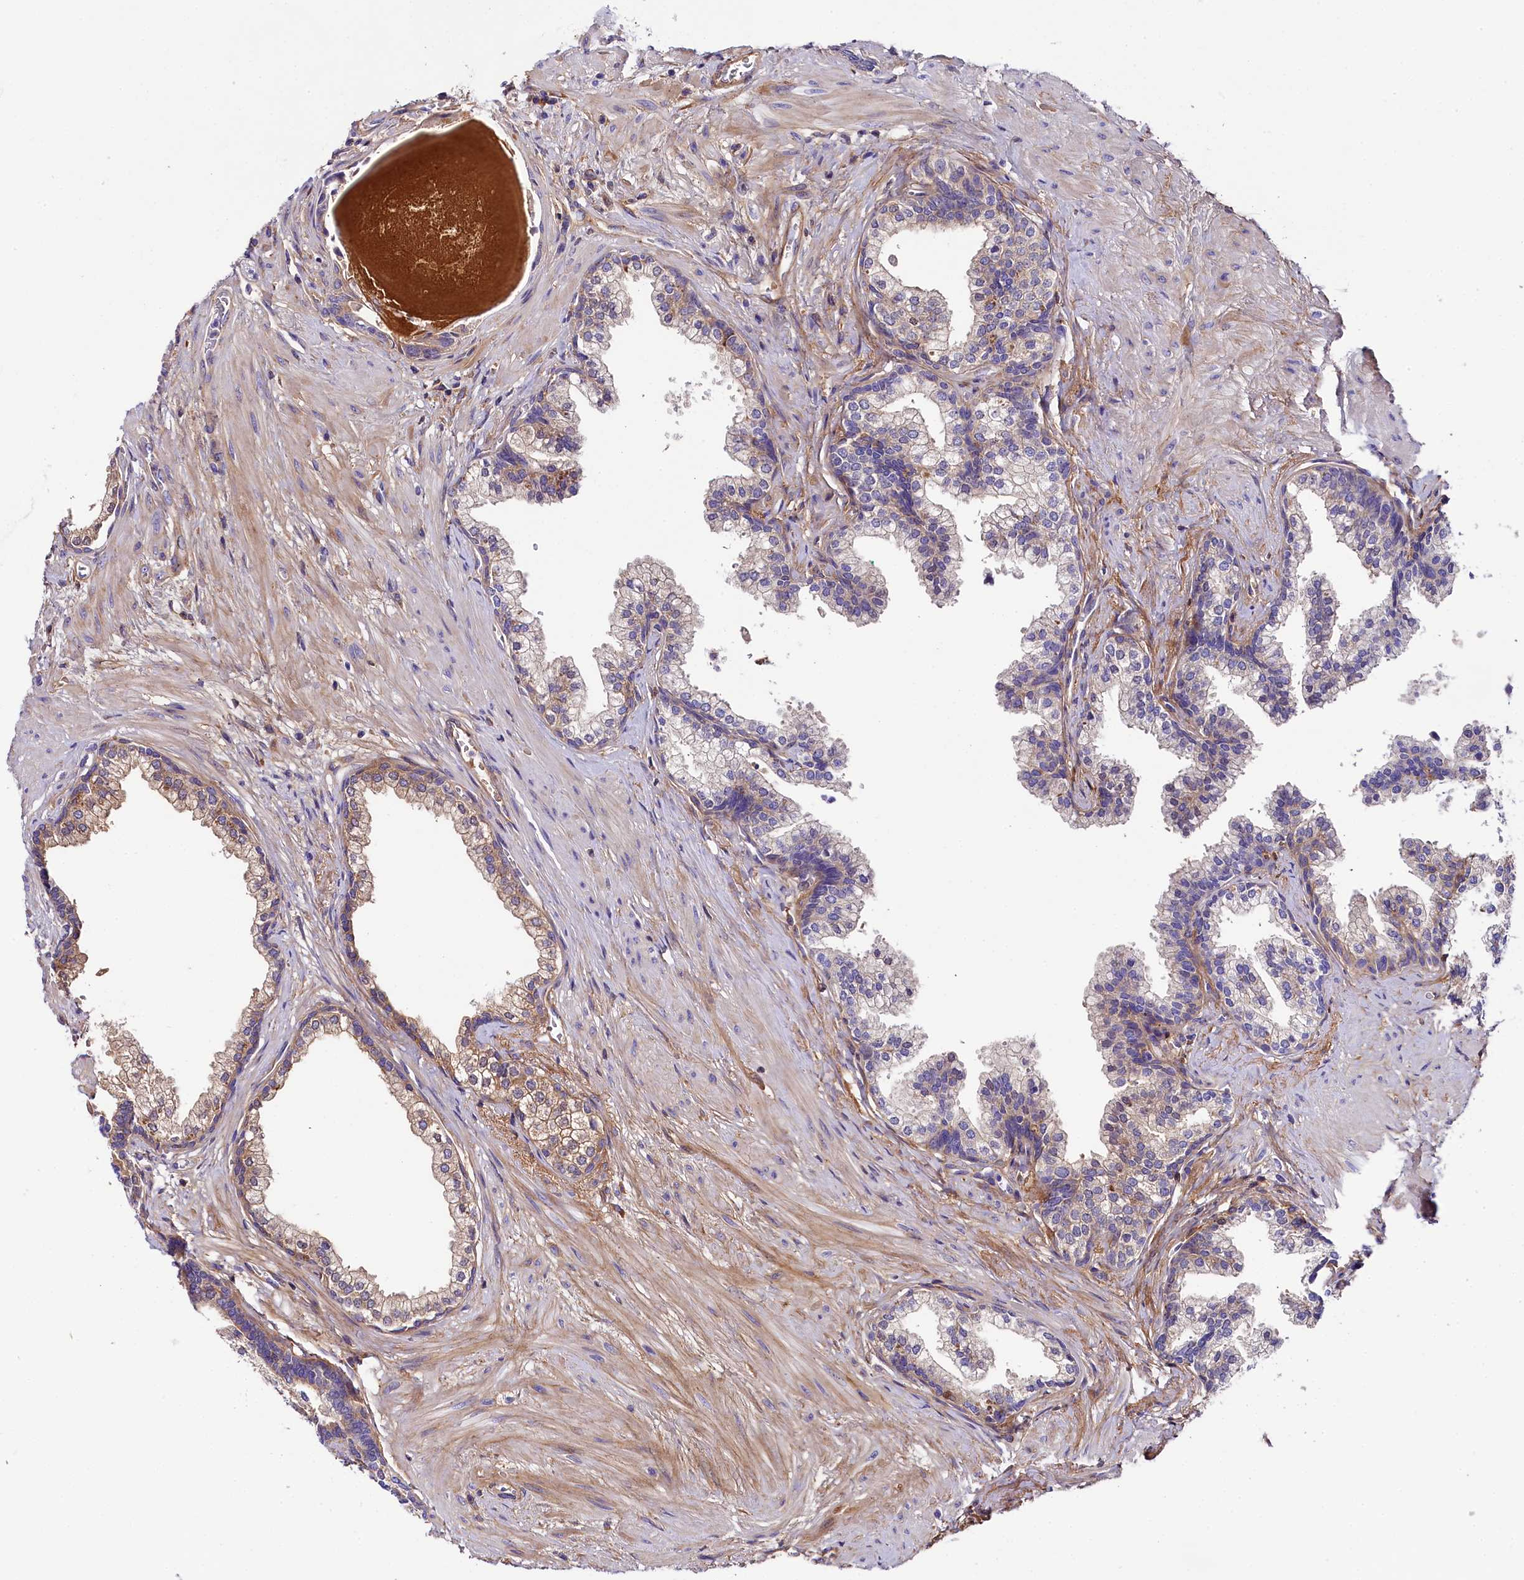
{"staining": {"intensity": "moderate", "quantity": "25%-75%", "location": "cytoplasmic/membranous"}, "tissue": "prostate", "cell_type": "Glandular cells", "image_type": "normal", "snomed": [{"axis": "morphology", "description": "Normal tissue, NOS"}, {"axis": "topography", "description": "Prostate"}], "caption": "Glandular cells reveal medium levels of moderate cytoplasmic/membranous staining in about 25%-75% of cells in normal prostate.", "gene": "SOD3", "patient": {"sex": "male", "age": 57}}